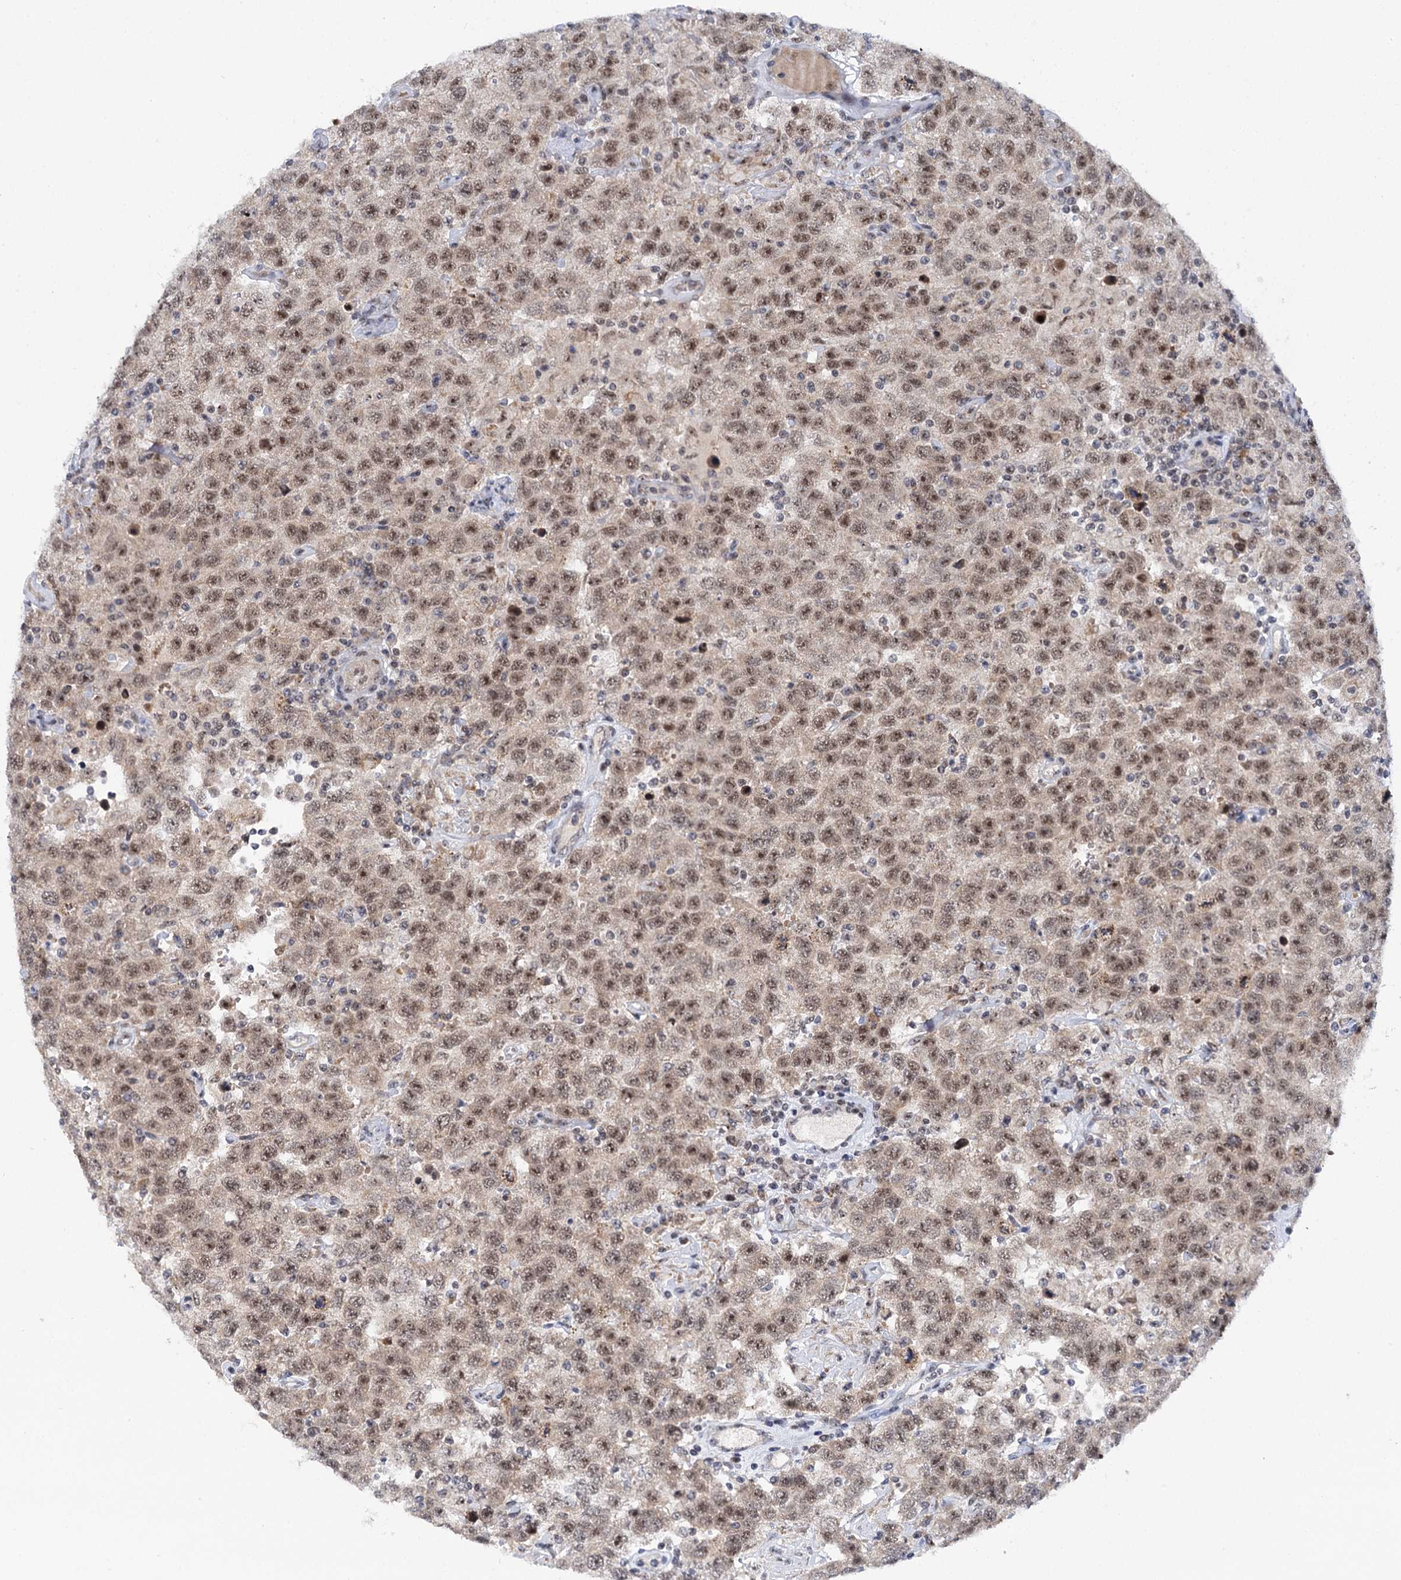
{"staining": {"intensity": "moderate", "quantity": ">75%", "location": "nuclear"}, "tissue": "testis cancer", "cell_type": "Tumor cells", "image_type": "cancer", "snomed": [{"axis": "morphology", "description": "Seminoma, NOS"}, {"axis": "topography", "description": "Testis"}], "caption": "Immunohistochemistry photomicrograph of neoplastic tissue: human seminoma (testis) stained using immunohistochemistry (IHC) exhibits medium levels of moderate protein expression localized specifically in the nuclear of tumor cells, appearing as a nuclear brown color.", "gene": "BUD13", "patient": {"sex": "male", "age": 41}}